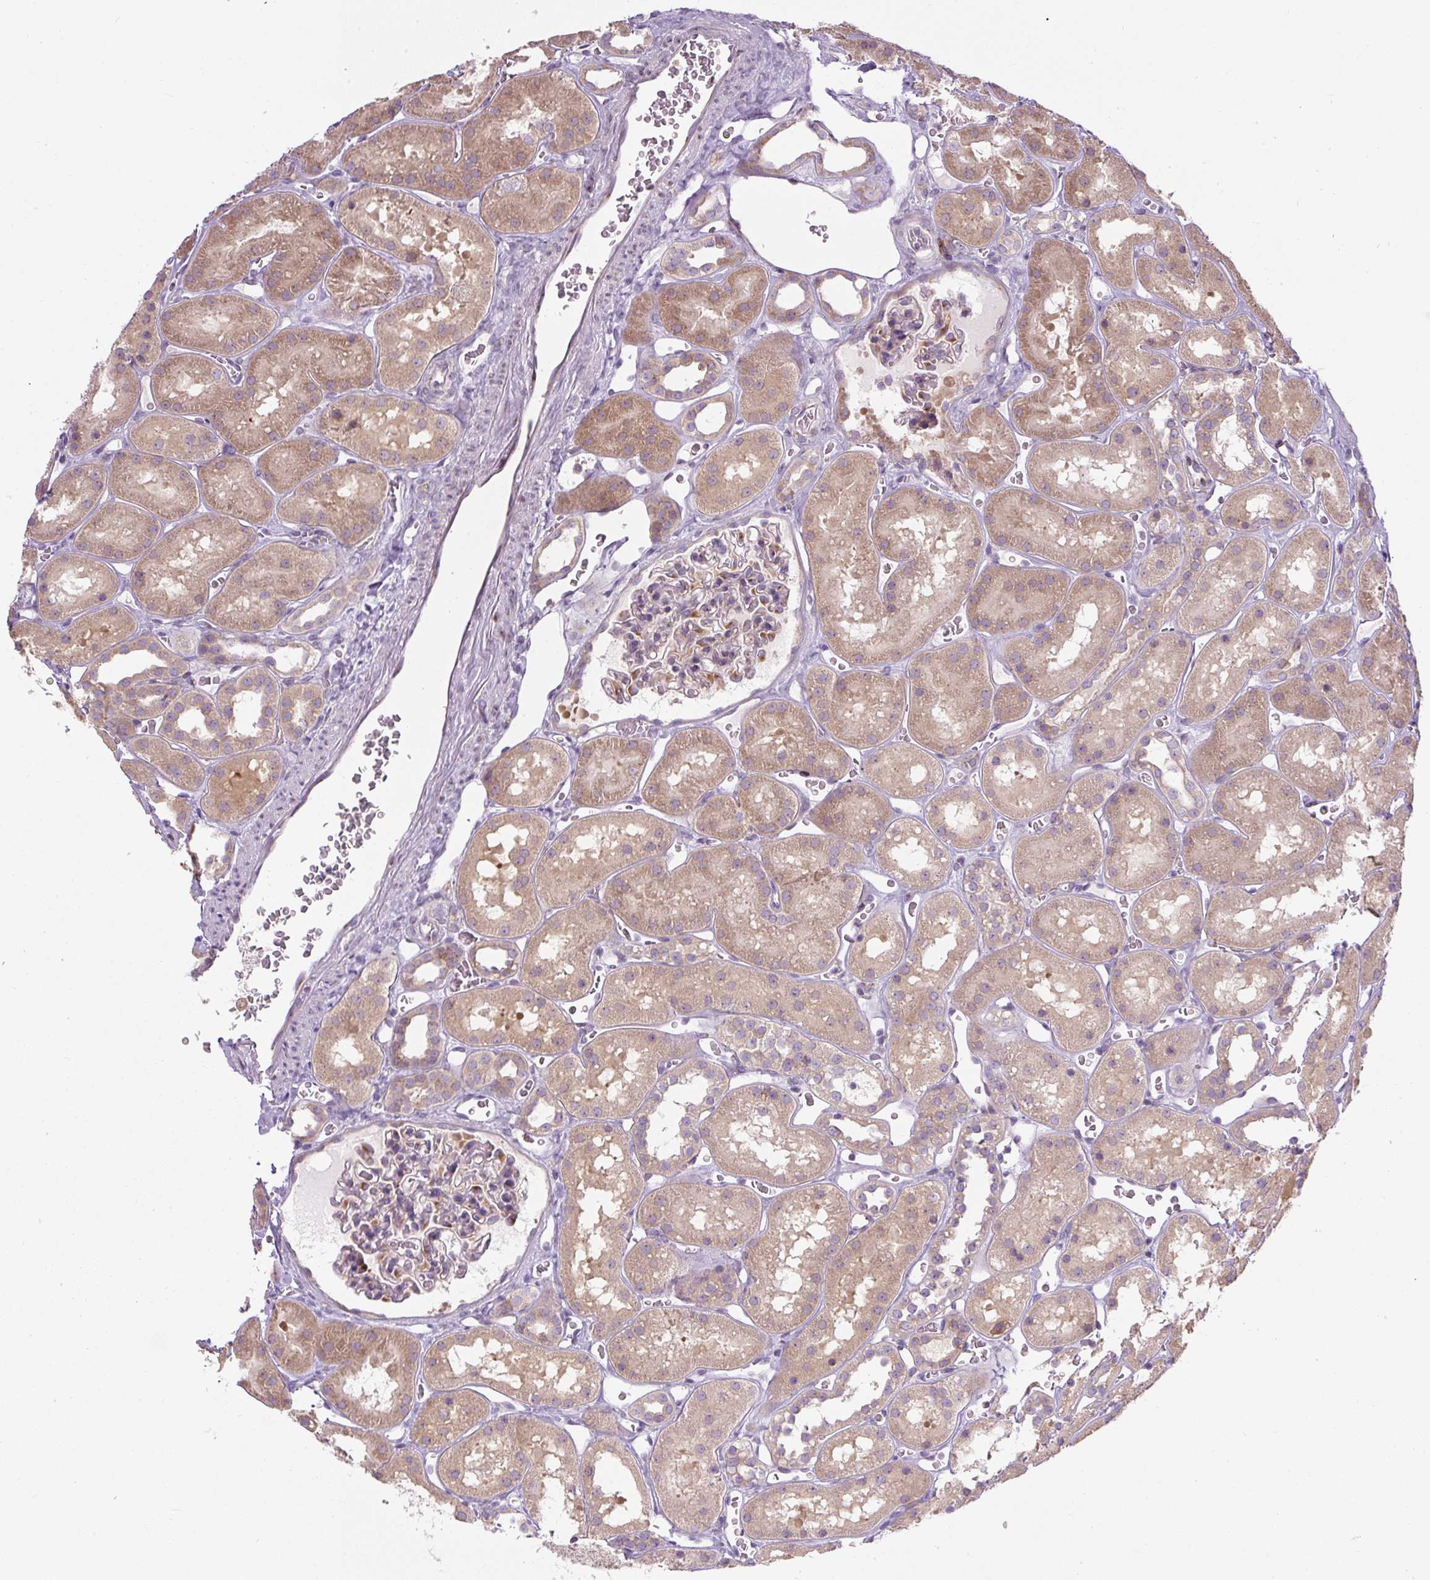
{"staining": {"intensity": "moderate", "quantity": "25%-75%", "location": "cytoplasmic/membranous"}, "tissue": "kidney", "cell_type": "Cells in glomeruli", "image_type": "normal", "snomed": [{"axis": "morphology", "description": "Normal tissue, NOS"}, {"axis": "topography", "description": "Kidney"}], "caption": "The micrograph displays a brown stain indicating the presence of a protein in the cytoplasmic/membranous of cells in glomeruli in kidney.", "gene": "MLX", "patient": {"sex": "female", "age": 41}}